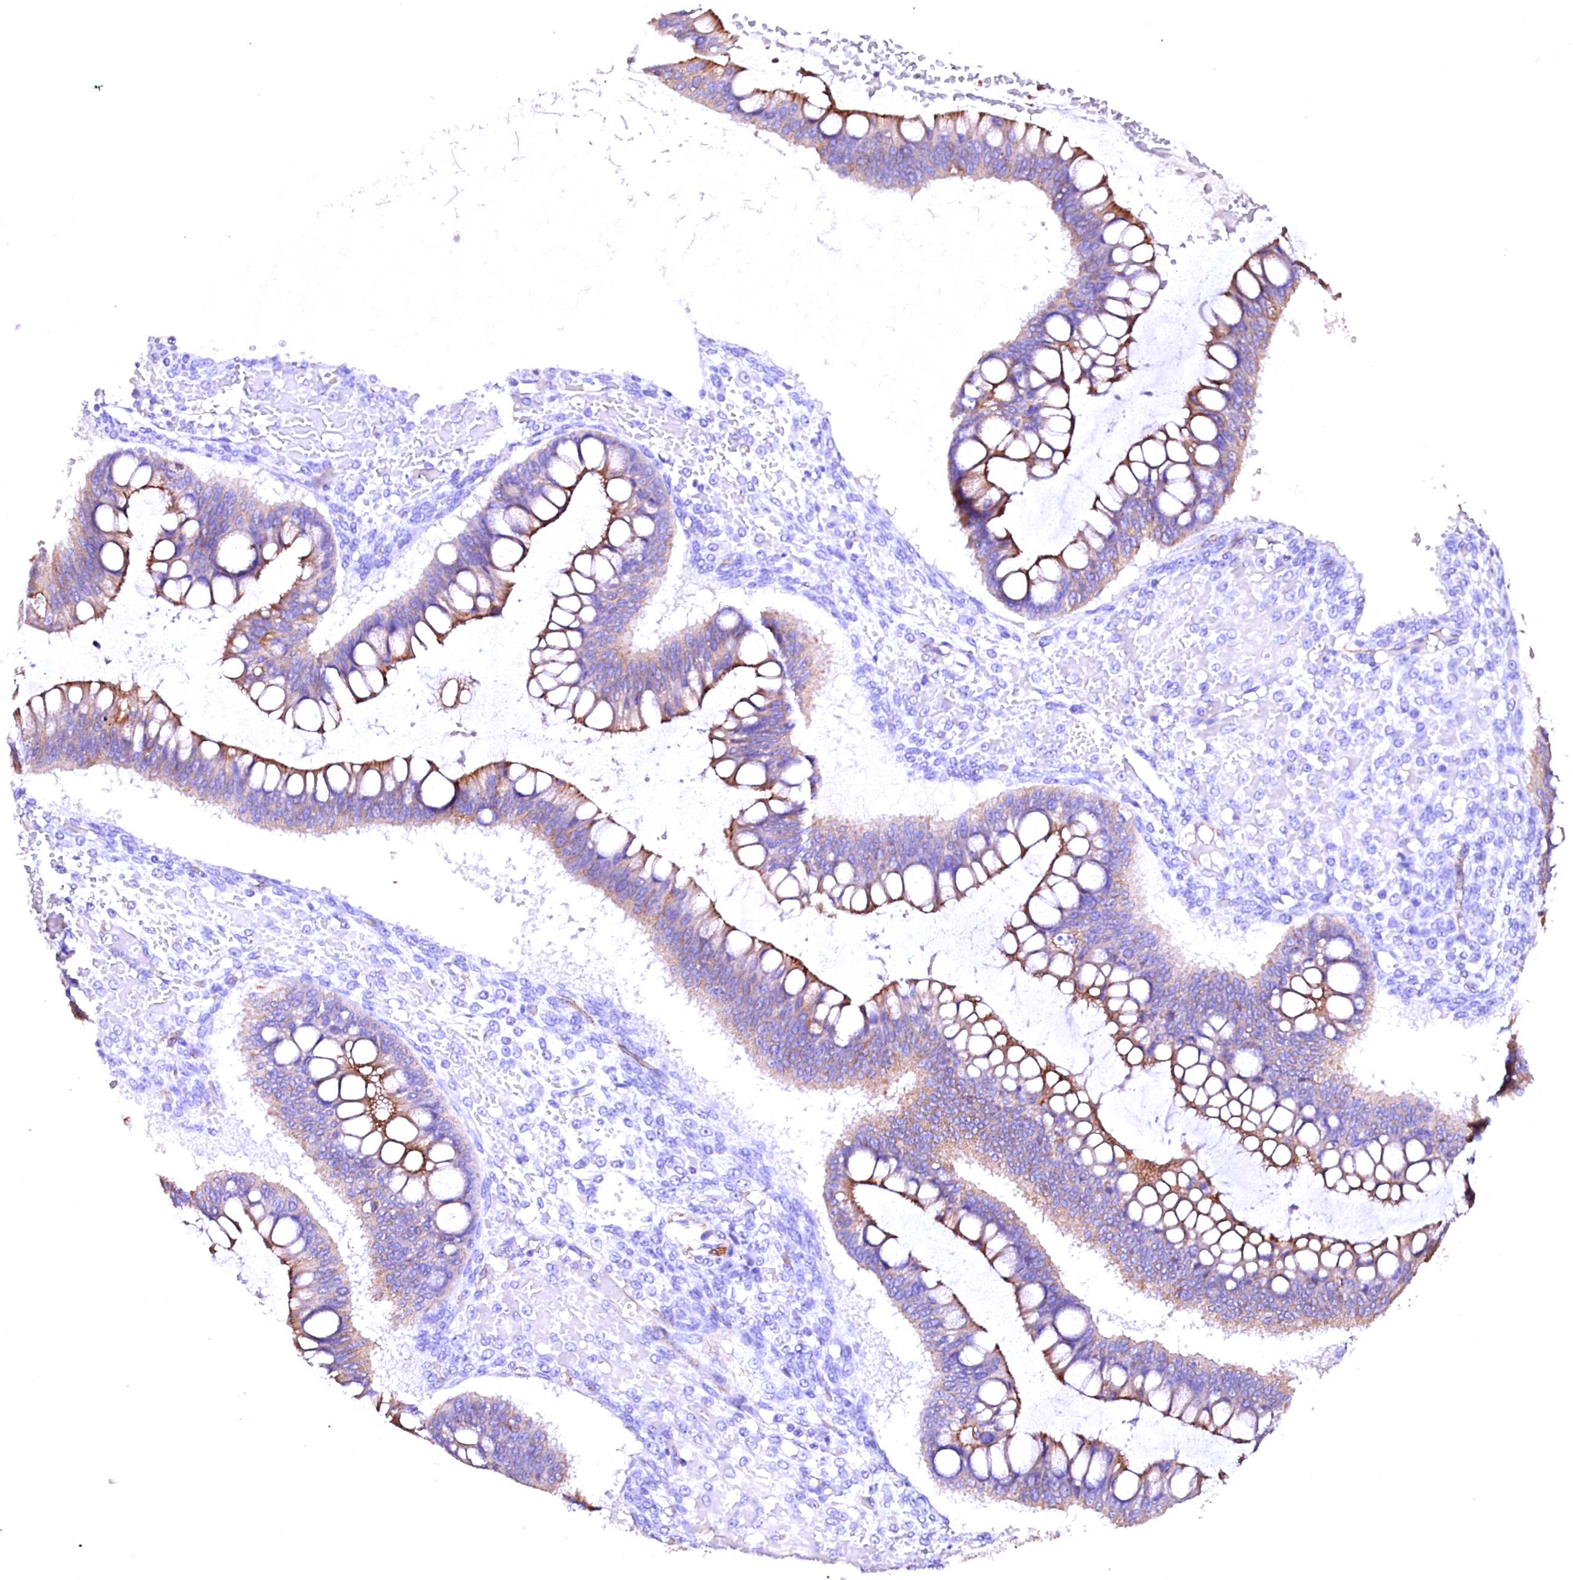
{"staining": {"intensity": "moderate", "quantity": "25%-75%", "location": "cytoplasmic/membranous"}, "tissue": "ovarian cancer", "cell_type": "Tumor cells", "image_type": "cancer", "snomed": [{"axis": "morphology", "description": "Cystadenocarcinoma, mucinous, NOS"}, {"axis": "topography", "description": "Ovary"}], "caption": "Immunohistochemistry staining of mucinous cystadenocarcinoma (ovarian), which reveals medium levels of moderate cytoplasmic/membranous staining in approximately 25%-75% of tumor cells indicating moderate cytoplasmic/membranous protein staining. The staining was performed using DAB (3,3'-diaminobenzidine) (brown) for protein detection and nuclei were counterstained in hematoxylin (blue).", "gene": "VPS36", "patient": {"sex": "female", "age": 73}}